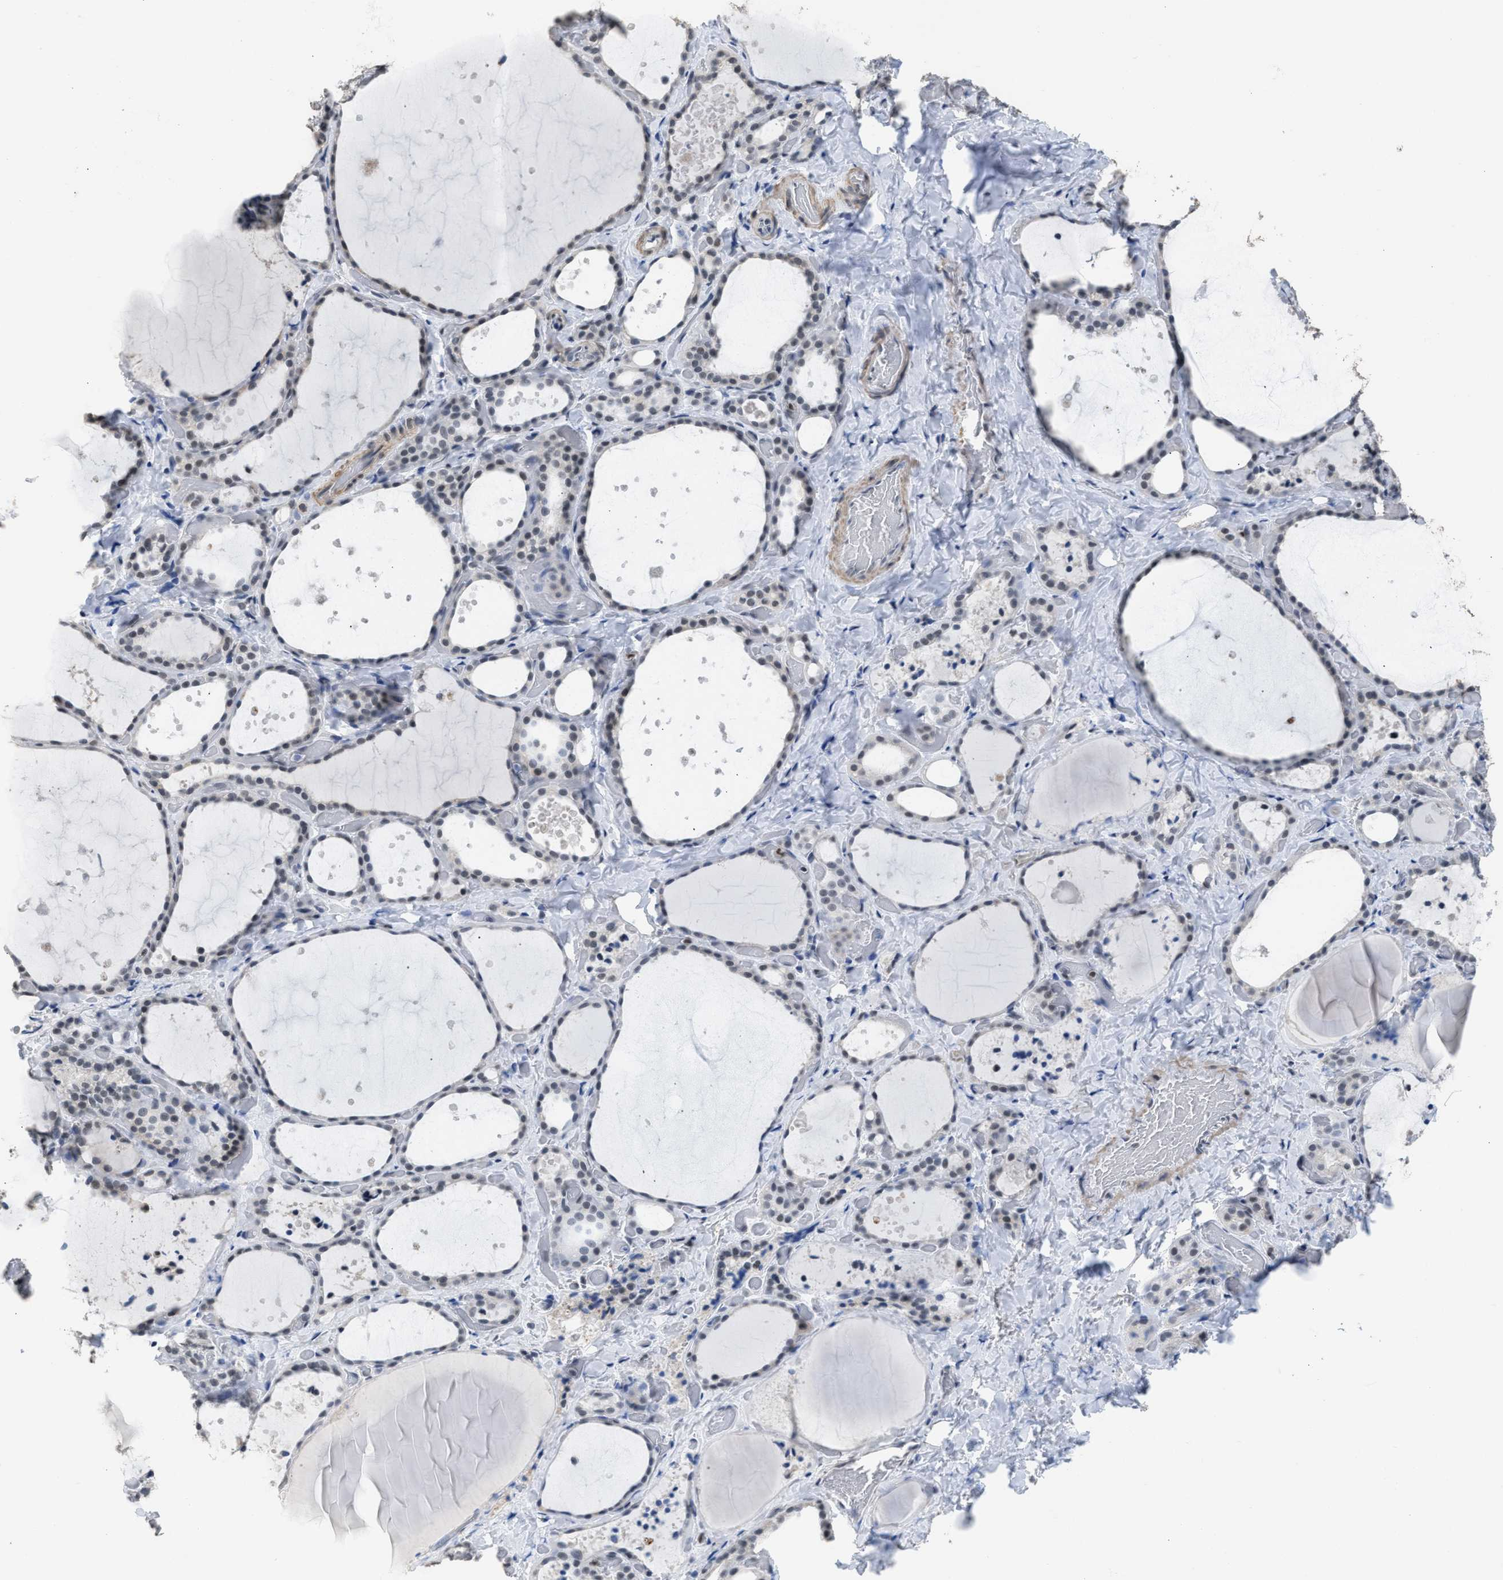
{"staining": {"intensity": "weak", "quantity": "25%-75%", "location": "nuclear"}, "tissue": "thyroid gland", "cell_type": "Glandular cells", "image_type": "normal", "snomed": [{"axis": "morphology", "description": "Normal tissue, NOS"}, {"axis": "topography", "description": "Thyroid gland"}], "caption": "Approximately 25%-75% of glandular cells in unremarkable human thyroid gland demonstrate weak nuclear protein staining as visualized by brown immunohistochemical staining.", "gene": "SCAF4", "patient": {"sex": "female", "age": 44}}